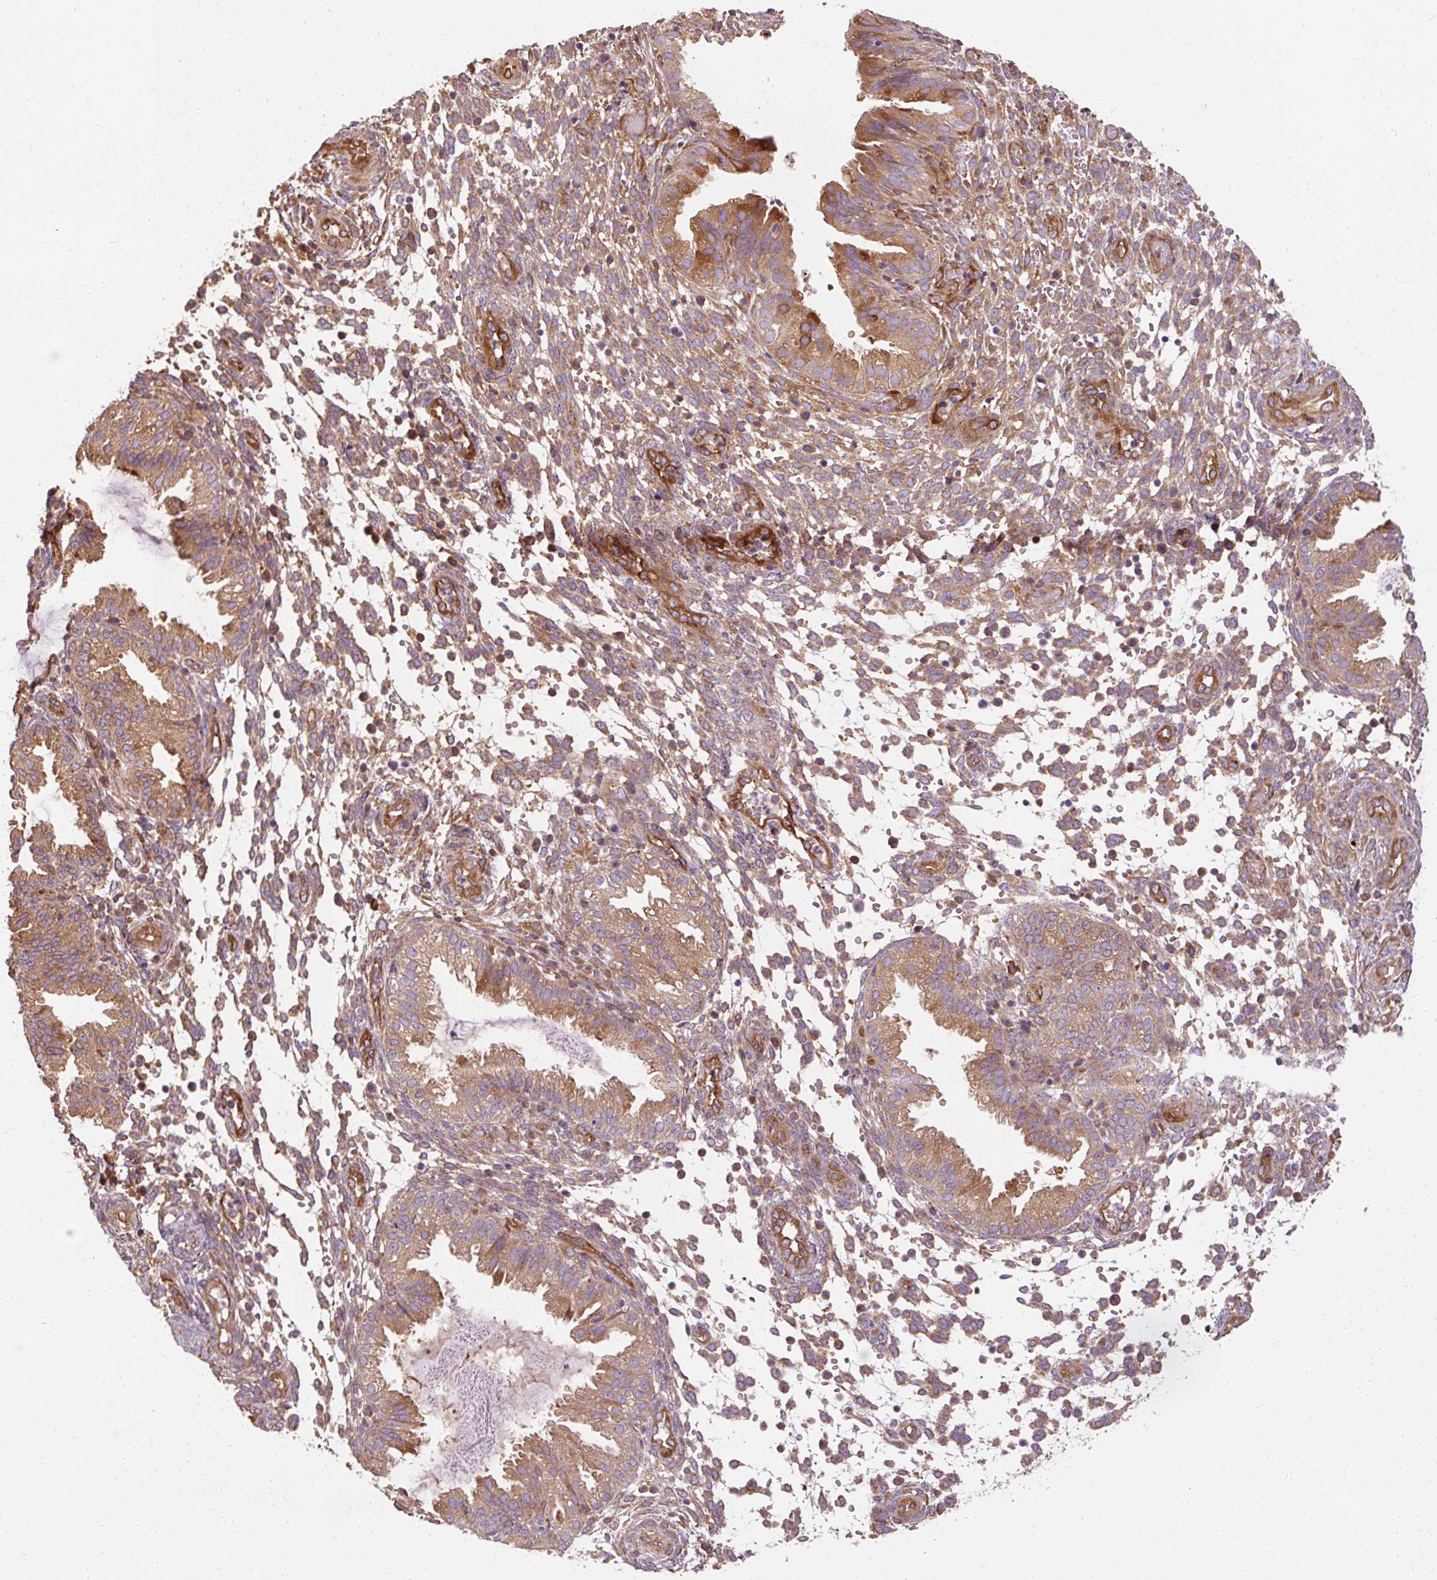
{"staining": {"intensity": "moderate", "quantity": "25%-75%", "location": "cytoplasmic/membranous"}, "tissue": "endometrium", "cell_type": "Cells in endometrial stroma", "image_type": "normal", "snomed": [{"axis": "morphology", "description": "Normal tissue, NOS"}, {"axis": "topography", "description": "Endometrium"}], "caption": "High-power microscopy captured an immunohistochemistry histopathology image of unremarkable endometrium, revealing moderate cytoplasmic/membranous staining in about 25%-75% of cells in endometrial stroma. (Brightfield microscopy of DAB IHC at high magnification).", "gene": "TBC1D4", "patient": {"sex": "female", "age": 33}}